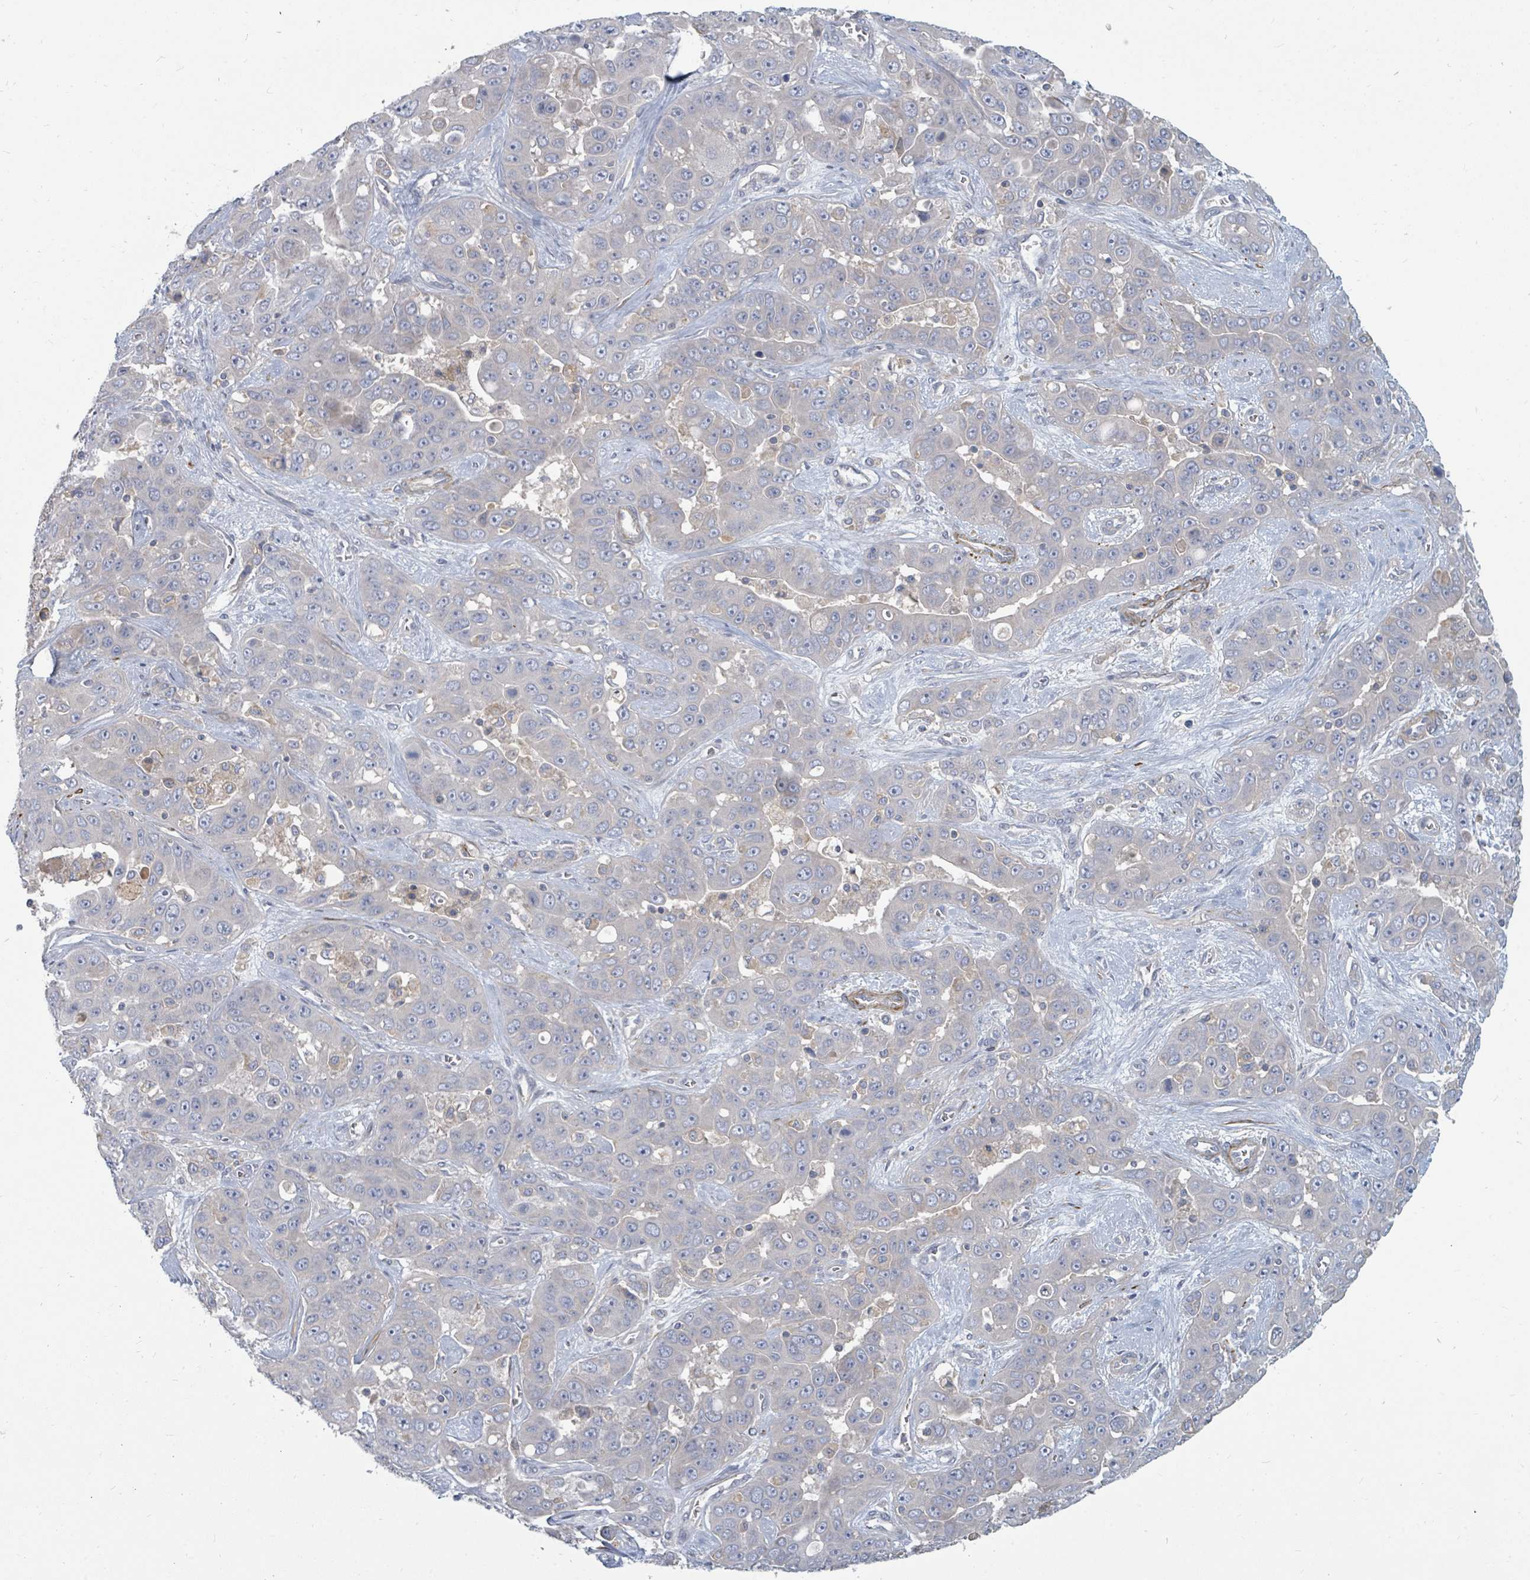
{"staining": {"intensity": "negative", "quantity": "none", "location": "none"}, "tissue": "liver cancer", "cell_type": "Tumor cells", "image_type": "cancer", "snomed": [{"axis": "morphology", "description": "Cholangiocarcinoma"}, {"axis": "topography", "description": "Liver"}], "caption": "Immunohistochemistry (IHC) photomicrograph of liver cancer stained for a protein (brown), which displays no positivity in tumor cells. (IHC, brightfield microscopy, high magnification).", "gene": "ARGFX", "patient": {"sex": "female", "age": 52}}